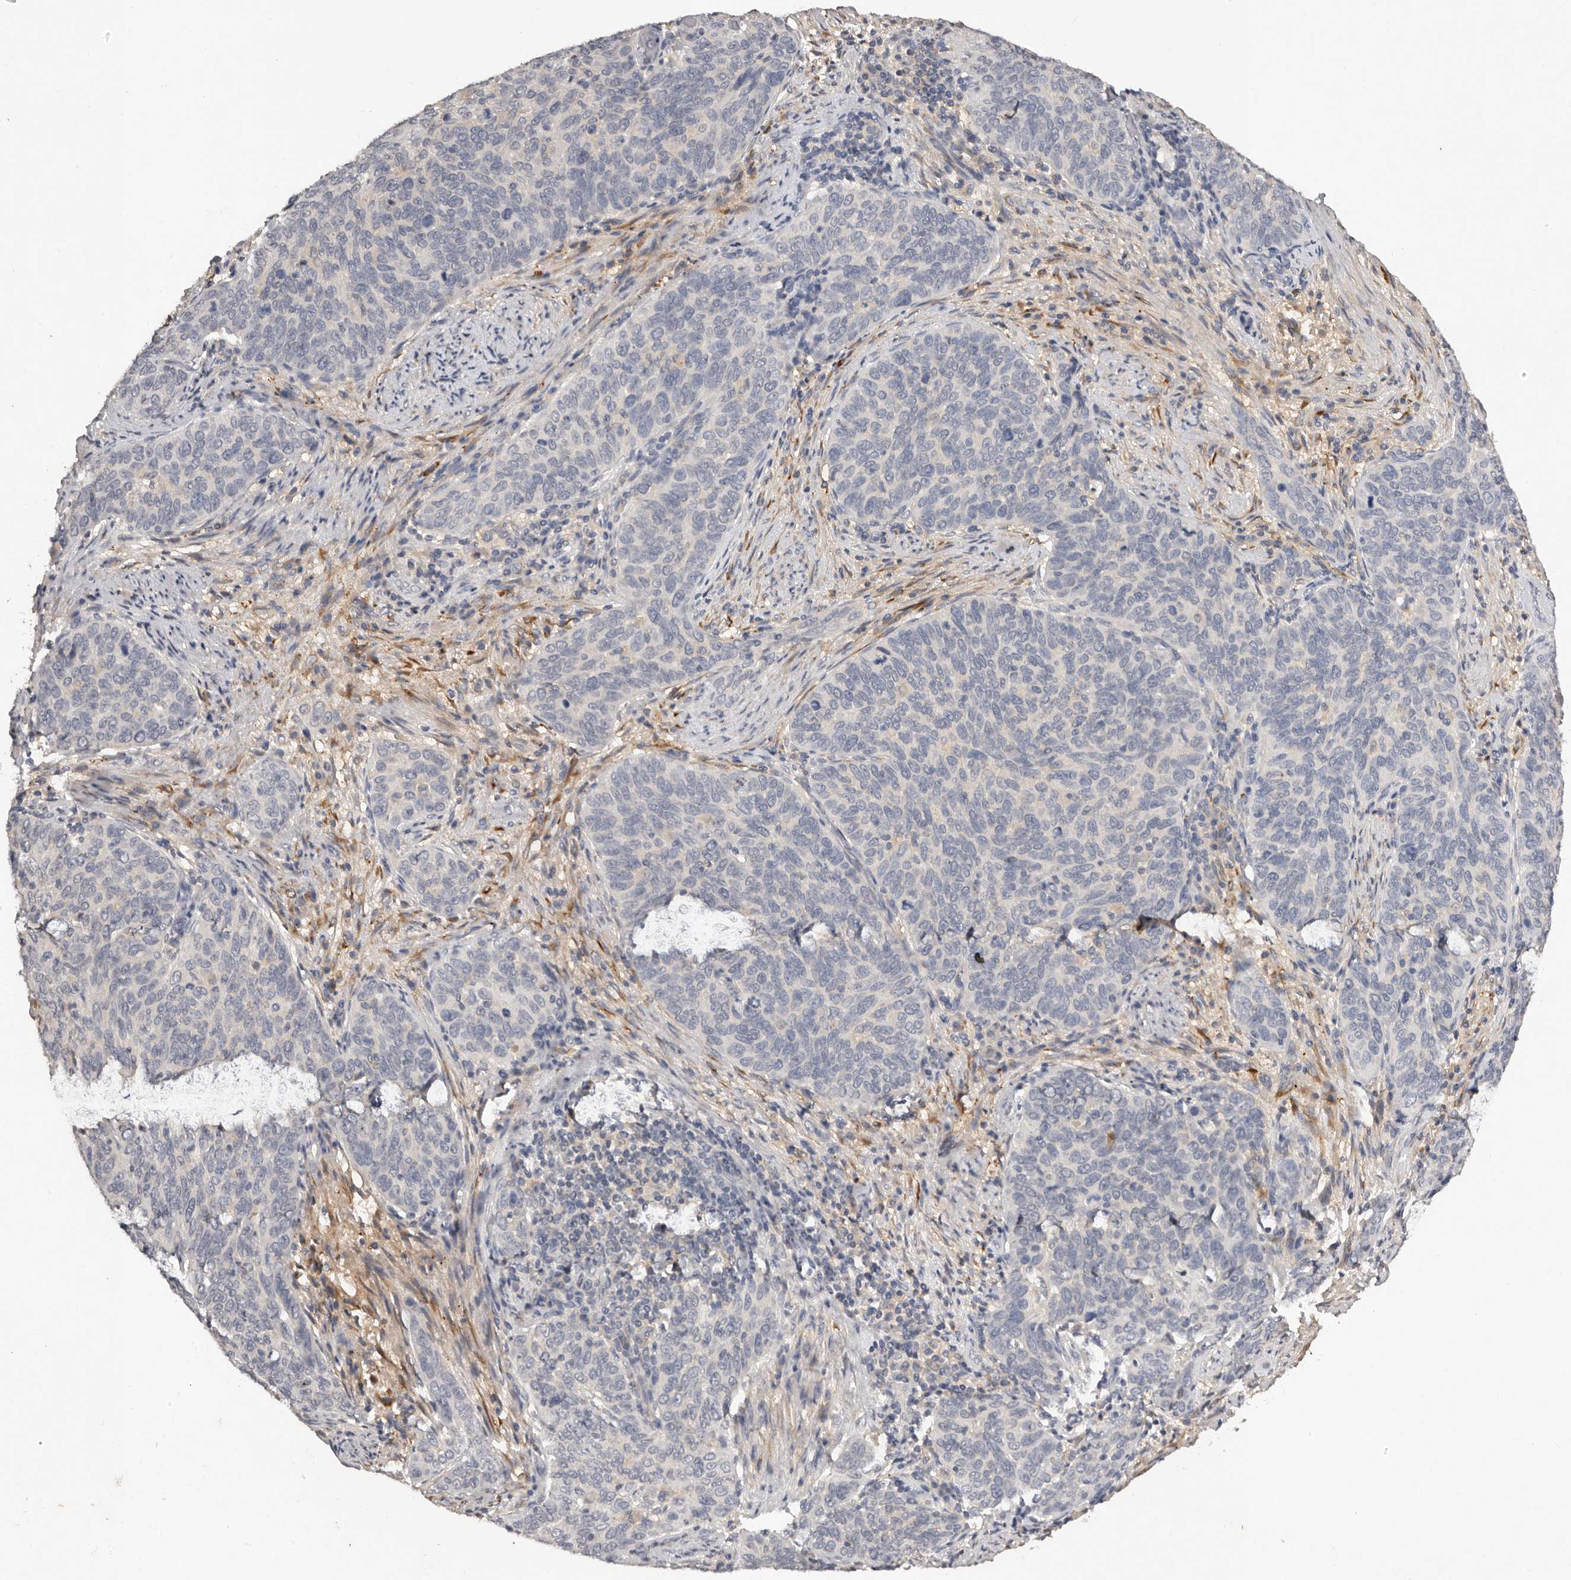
{"staining": {"intensity": "negative", "quantity": "none", "location": "none"}, "tissue": "cervical cancer", "cell_type": "Tumor cells", "image_type": "cancer", "snomed": [{"axis": "morphology", "description": "Squamous cell carcinoma, NOS"}, {"axis": "topography", "description": "Cervix"}], "caption": "This is a photomicrograph of IHC staining of cervical cancer, which shows no staining in tumor cells.", "gene": "SCUBE2", "patient": {"sex": "female", "age": 60}}